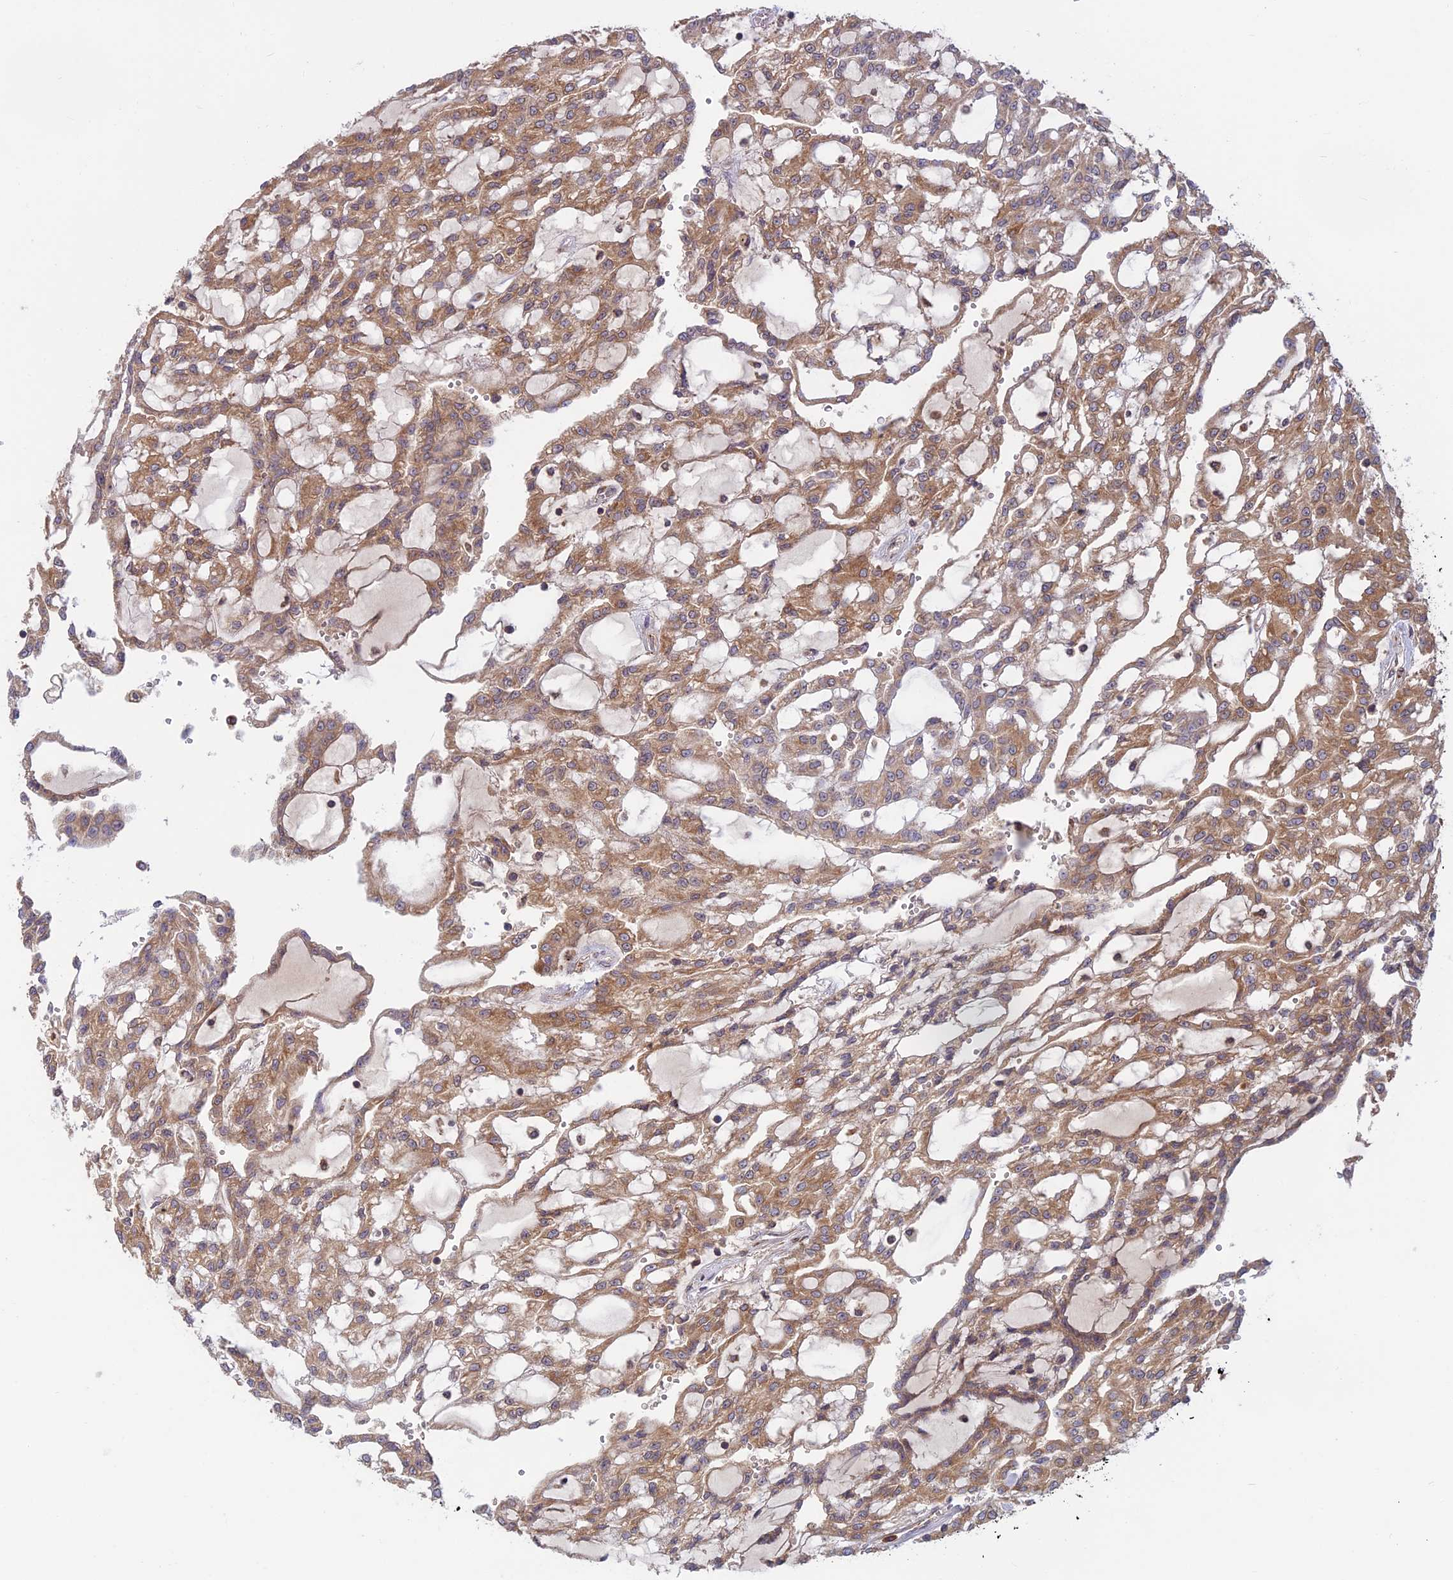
{"staining": {"intensity": "moderate", "quantity": ">75%", "location": "cytoplasmic/membranous"}, "tissue": "renal cancer", "cell_type": "Tumor cells", "image_type": "cancer", "snomed": [{"axis": "morphology", "description": "Adenocarcinoma, NOS"}, {"axis": "topography", "description": "Kidney"}], "caption": "High-power microscopy captured an IHC photomicrograph of renal cancer (adenocarcinoma), revealing moderate cytoplasmic/membranous expression in about >75% of tumor cells.", "gene": "TMEM208", "patient": {"sex": "male", "age": 63}}